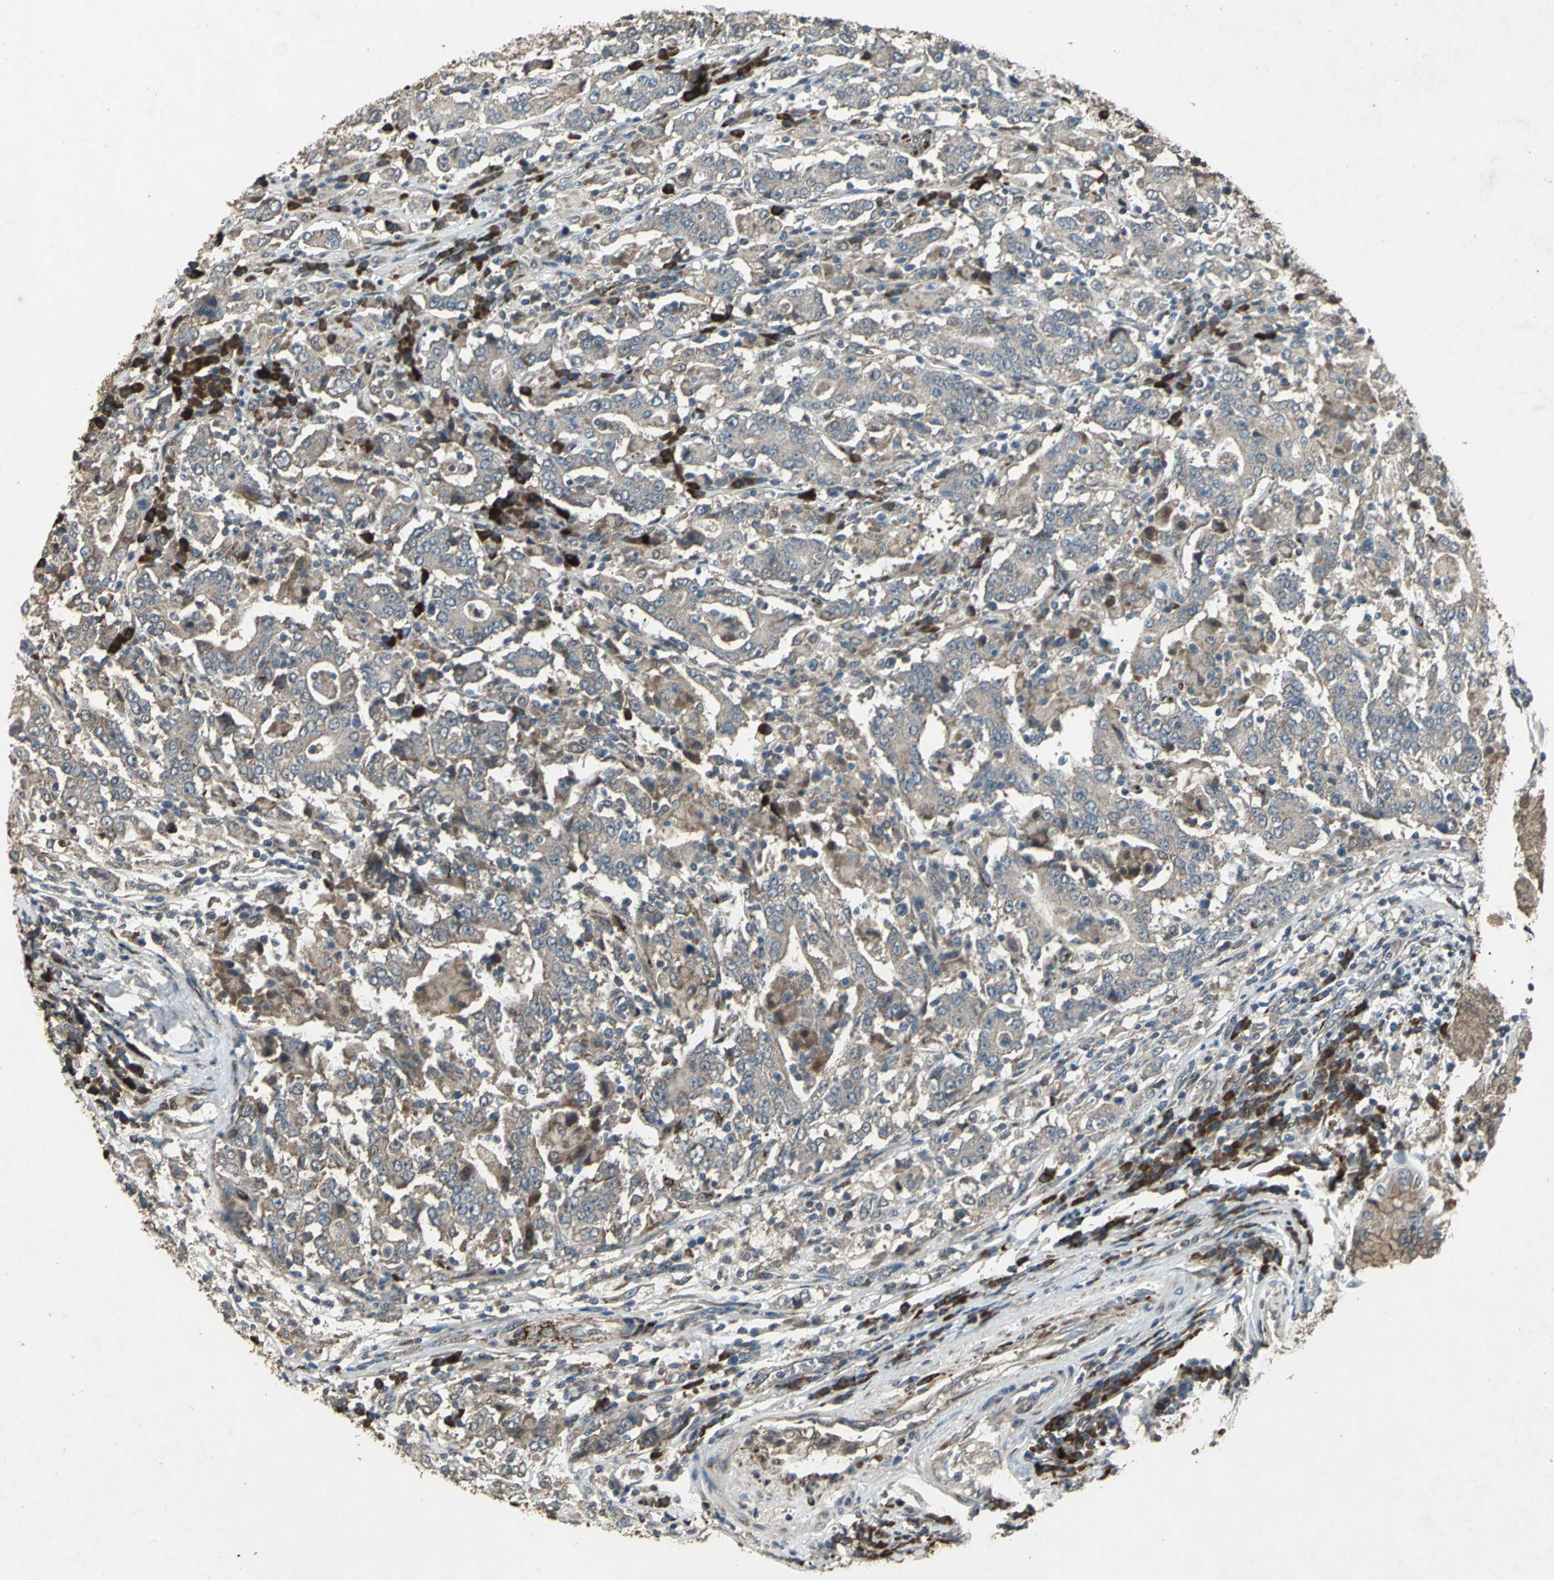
{"staining": {"intensity": "weak", "quantity": ">75%", "location": "cytoplasmic/membranous"}, "tissue": "stomach cancer", "cell_type": "Tumor cells", "image_type": "cancer", "snomed": [{"axis": "morphology", "description": "Normal tissue, NOS"}, {"axis": "morphology", "description": "Adenocarcinoma, NOS"}, {"axis": "topography", "description": "Stomach, upper"}, {"axis": "topography", "description": "Stomach"}], "caption": "Immunohistochemical staining of stomach cancer demonstrates weak cytoplasmic/membranous protein positivity in approximately >75% of tumor cells.", "gene": "SEPTIN4", "patient": {"sex": "male", "age": 59}}